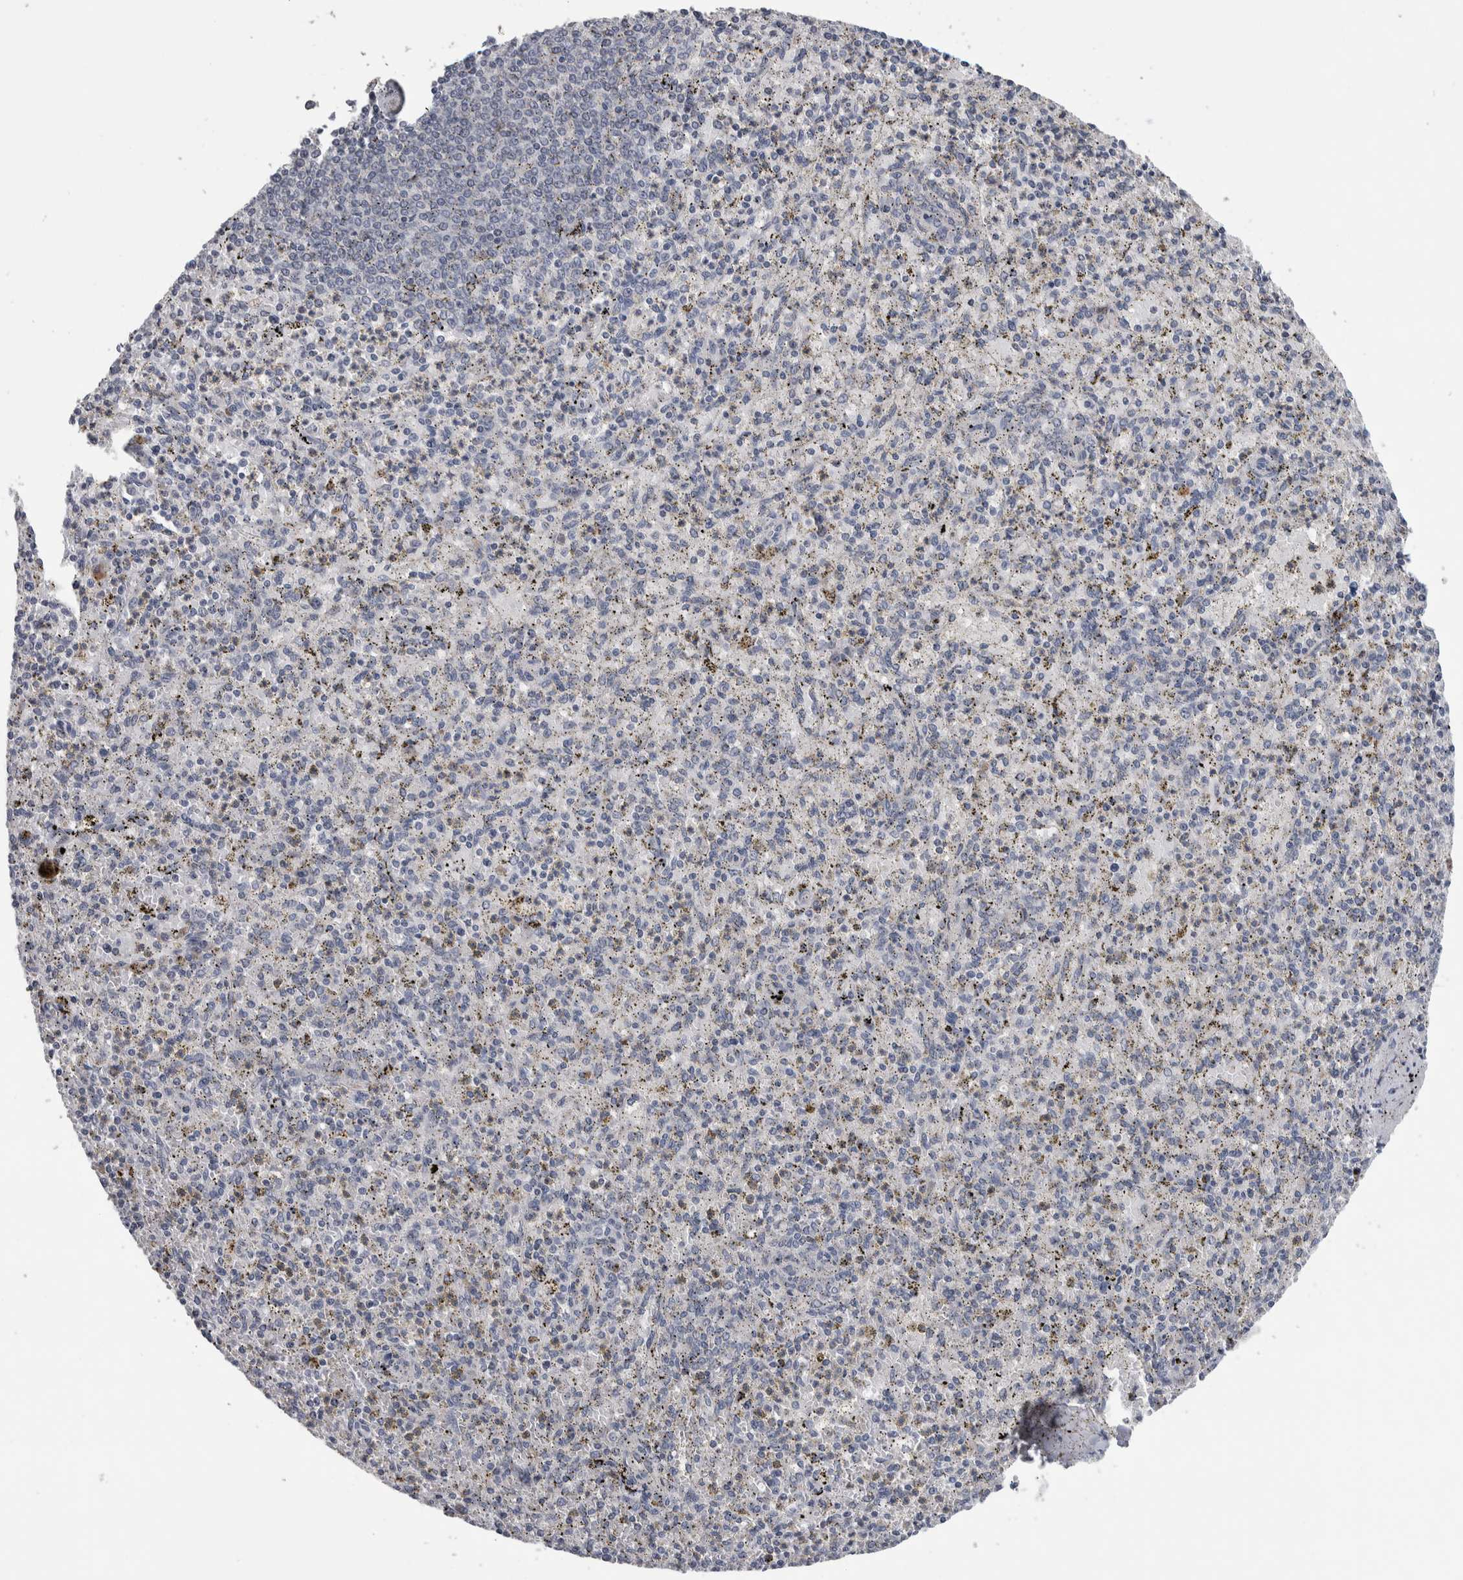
{"staining": {"intensity": "weak", "quantity": "<25%", "location": "cytoplasmic/membranous"}, "tissue": "spleen", "cell_type": "Cells in red pulp", "image_type": "normal", "snomed": [{"axis": "morphology", "description": "Normal tissue, NOS"}, {"axis": "topography", "description": "Spleen"}], "caption": "Immunohistochemistry (IHC) photomicrograph of normal spleen: human spleen stained with DAB (3,3'-diaminobenzidine) displays no significant protein staining in cells in red pulp. (Immunohistochemistry (IHC), brightfield microscopy, high magnification).", "gene": "FAM83G", "patient": {"sex": "male", "age": 72}}